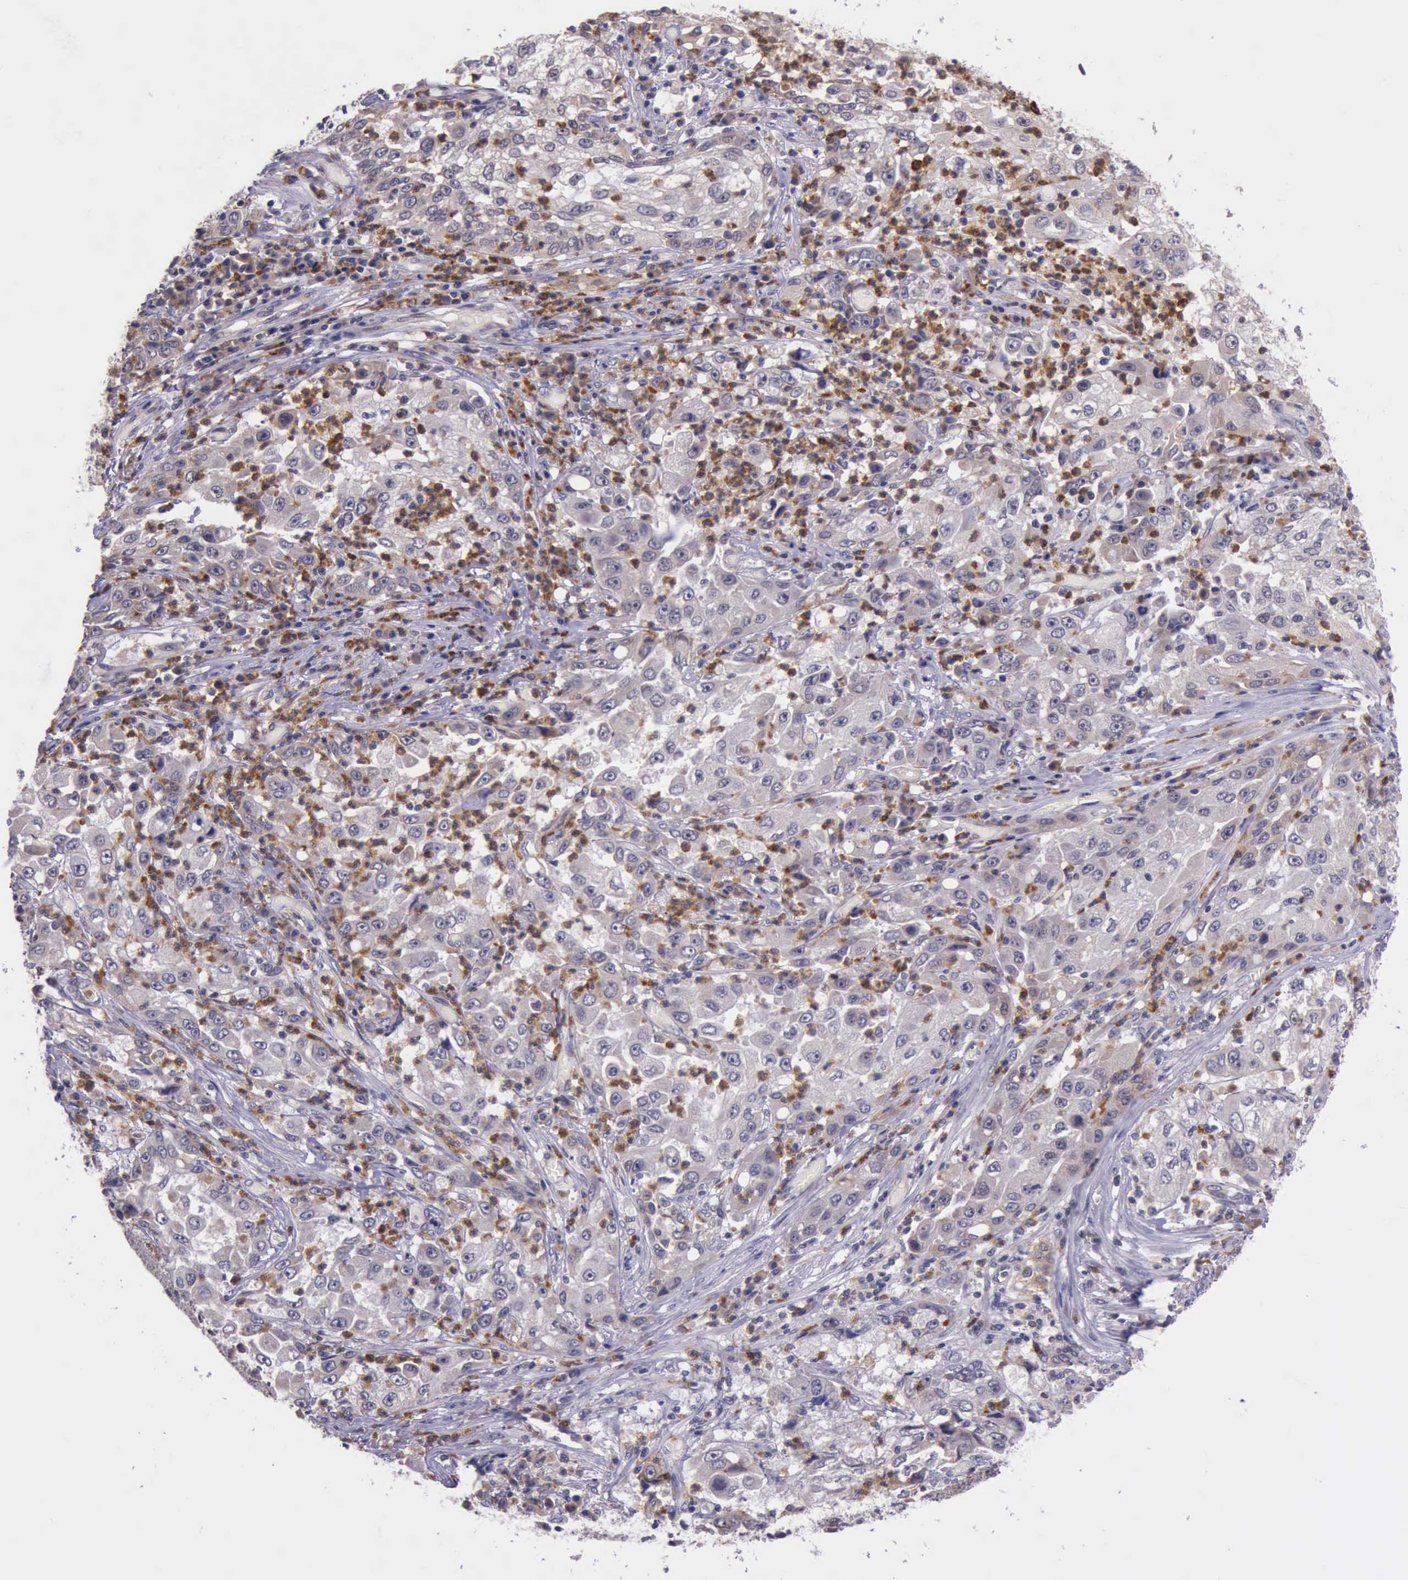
{"staining": {"intensity": "weak", "quantity": ">75%", "location": "cytoplasmic/membranous"}, "tissue": "cervical cancer", "cell_type": "Tumor cells", "image_type": "cancer", "snomed": [{"axis": "morphology", "description": "Squamous cell carcinoma, NOS"}, {"axis": "topography", "description": "Cervix"}], "caption": "DAB (3,3'-diaminobenzidine) immunohistochemical staining of cervical cancer (squamous cell carcinoma) displays weak cytoplasmic/membranous protein positivity in about >75% of tumor cells.", "gene": "PLEK2", "patient": {"sex": "female", "age": 36}}